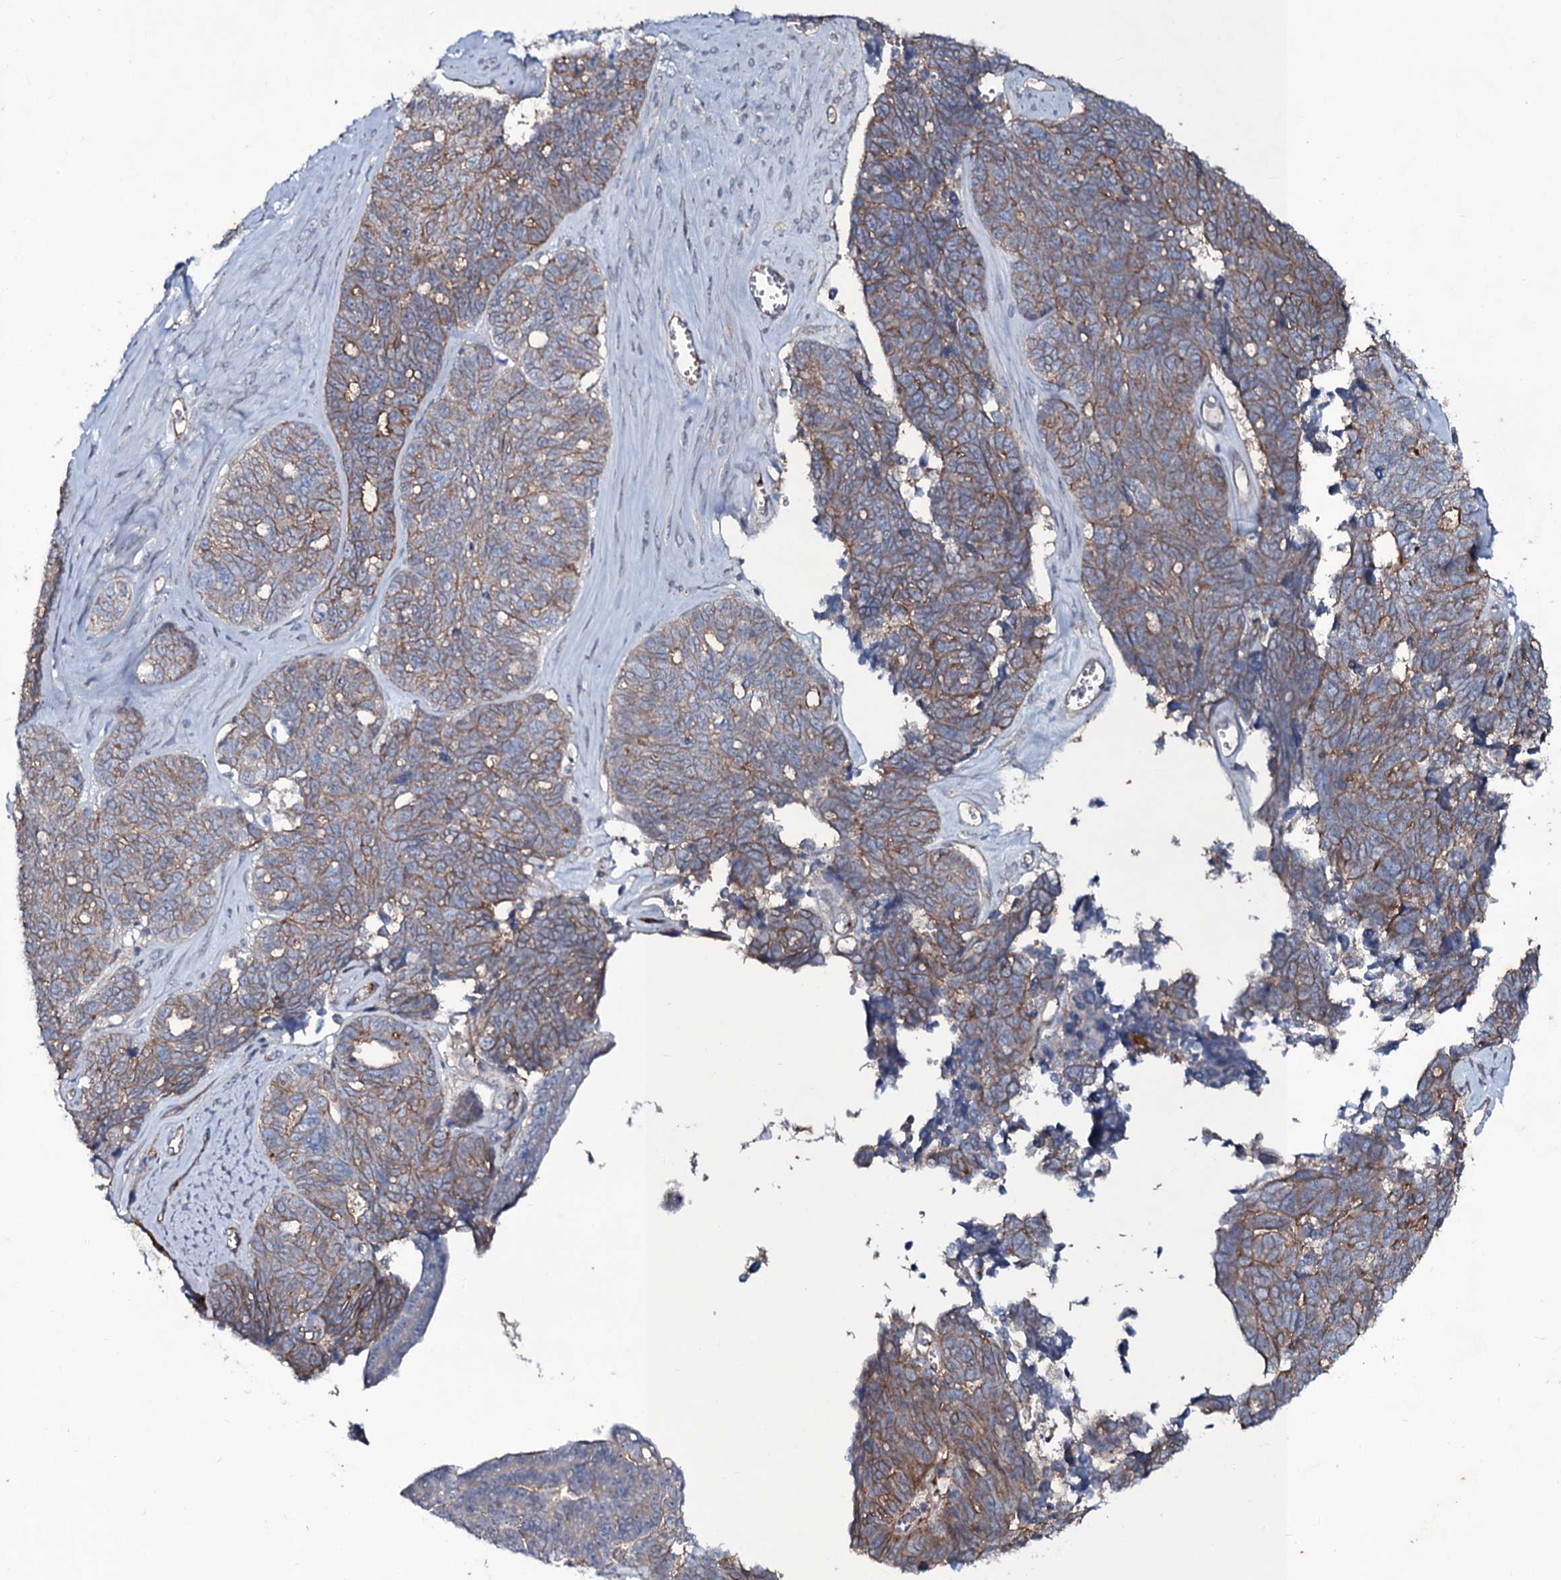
{"staining": {"intensity": "weak", "quantity": "25%-75%", "location": "cytoplasmic/membranous"}, "tissue": "ovarian cancer", "cell_type": "Tumor cells", "image_type": "cancer", "snomed": [{"axis": "morphology", "description": "Cystadenocarcinoma, serous, NOS"}, {"axis": "topography", "description": "Ovary"}], "caption": "The image displays immunohistochemical staining of ovarian cancer (serous cystadenocarcinoma). There is weak cytoplasmic/membranous expression is identified in about 25%-75% of tumor cells.", "gene": "SNAP23", "patient": {"sex": "female", "age": 79}}